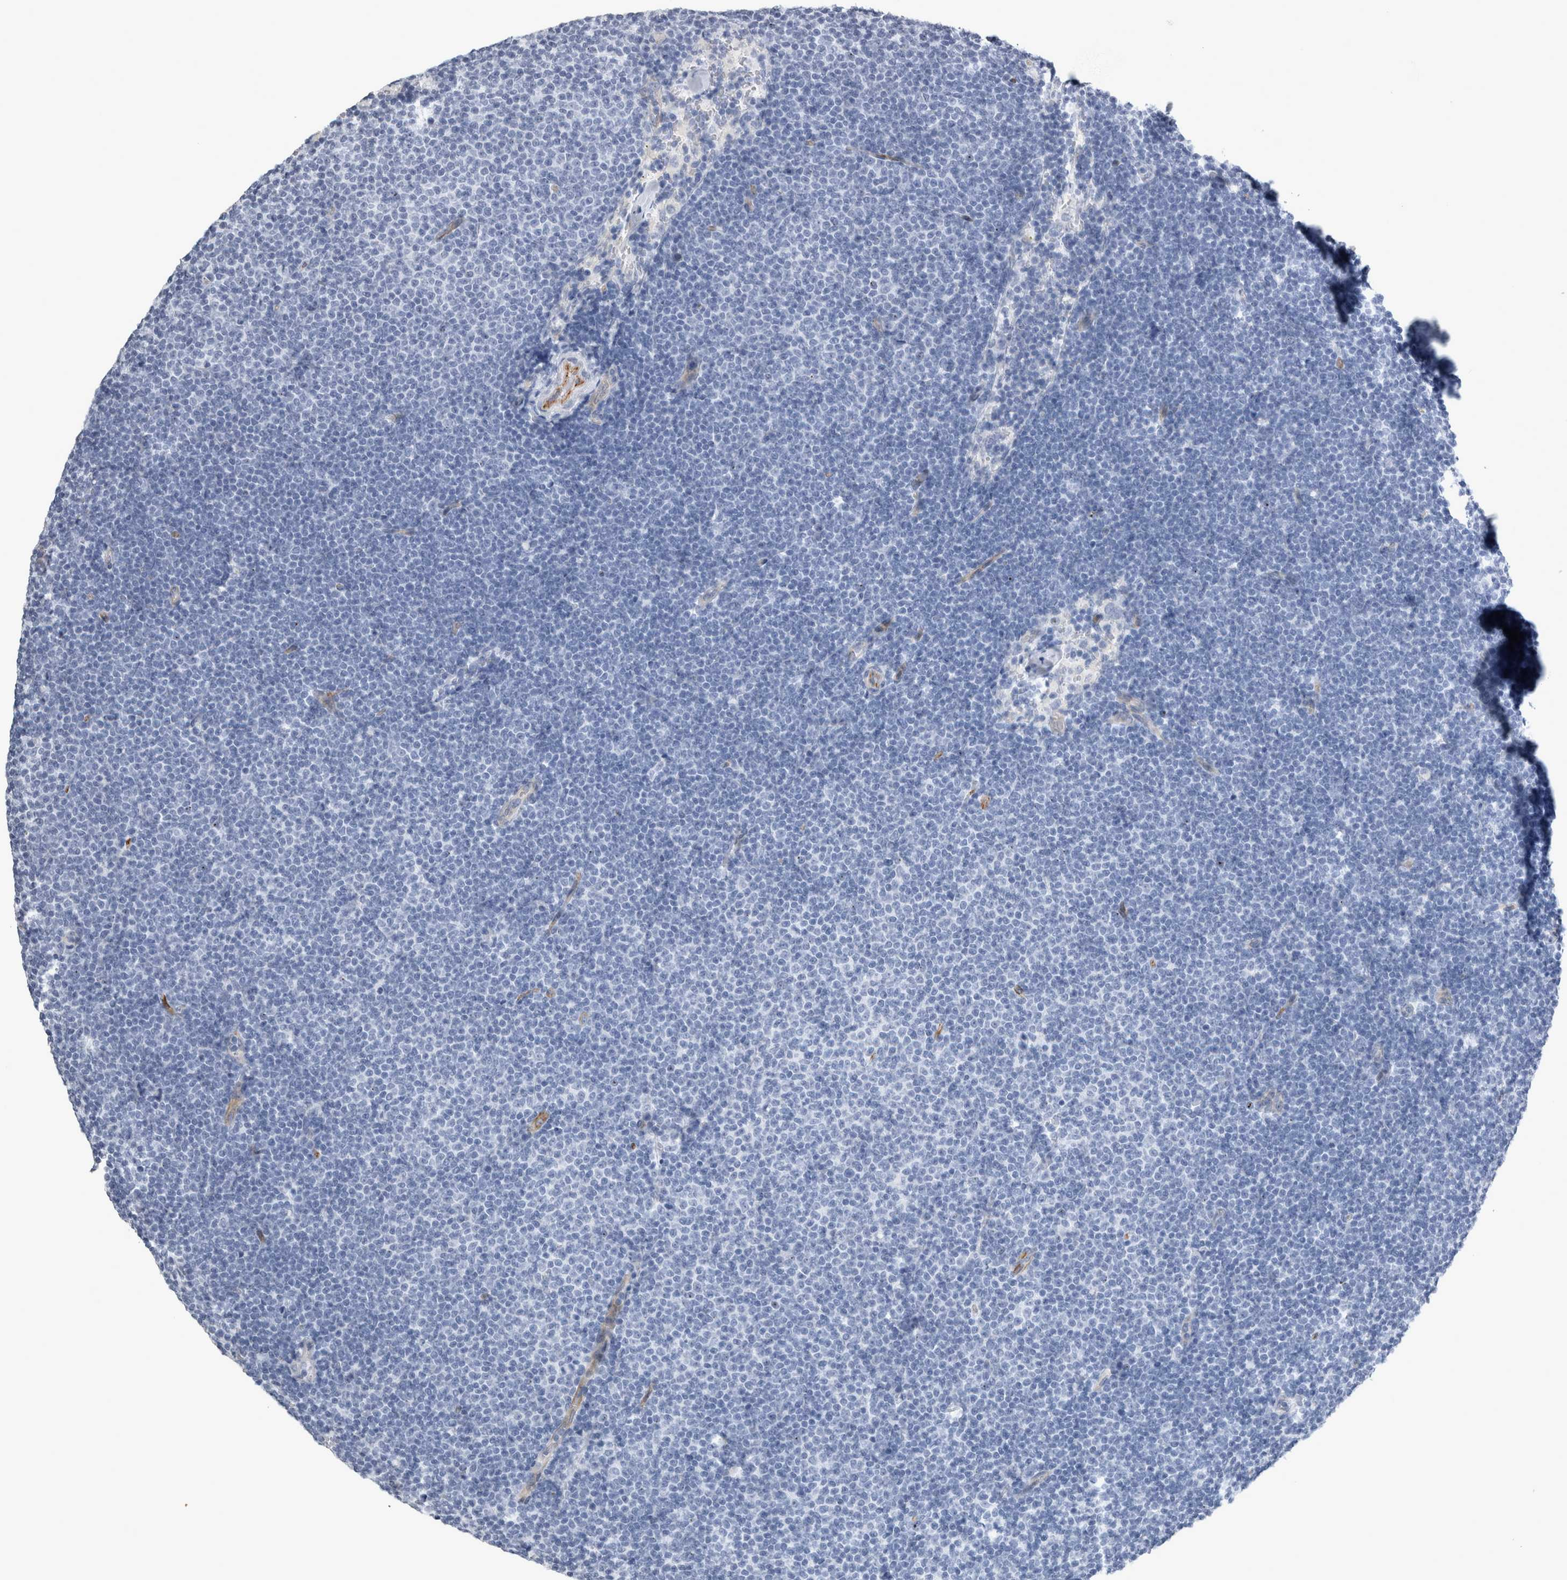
{"staining": {"intensity": "negative", "quantity": "none", "location": "none"}, "tissue": "lymphoma", "cell_type": "Tumor cells", "image_type": "cancer", "snomed": [{"axis": "morphology", "description": "Malignant lymphoma, non-Hodgkin's type, Low grade"}, {"axis": "topography", "description": "Lymph node"}], "caption": "Tumor cells show no significant protein expression in malignant lymphoma, non-Hodgkin's type (low-grade).", "gene": "VWDE", "patient": {"sex": "female", "age": 53}}